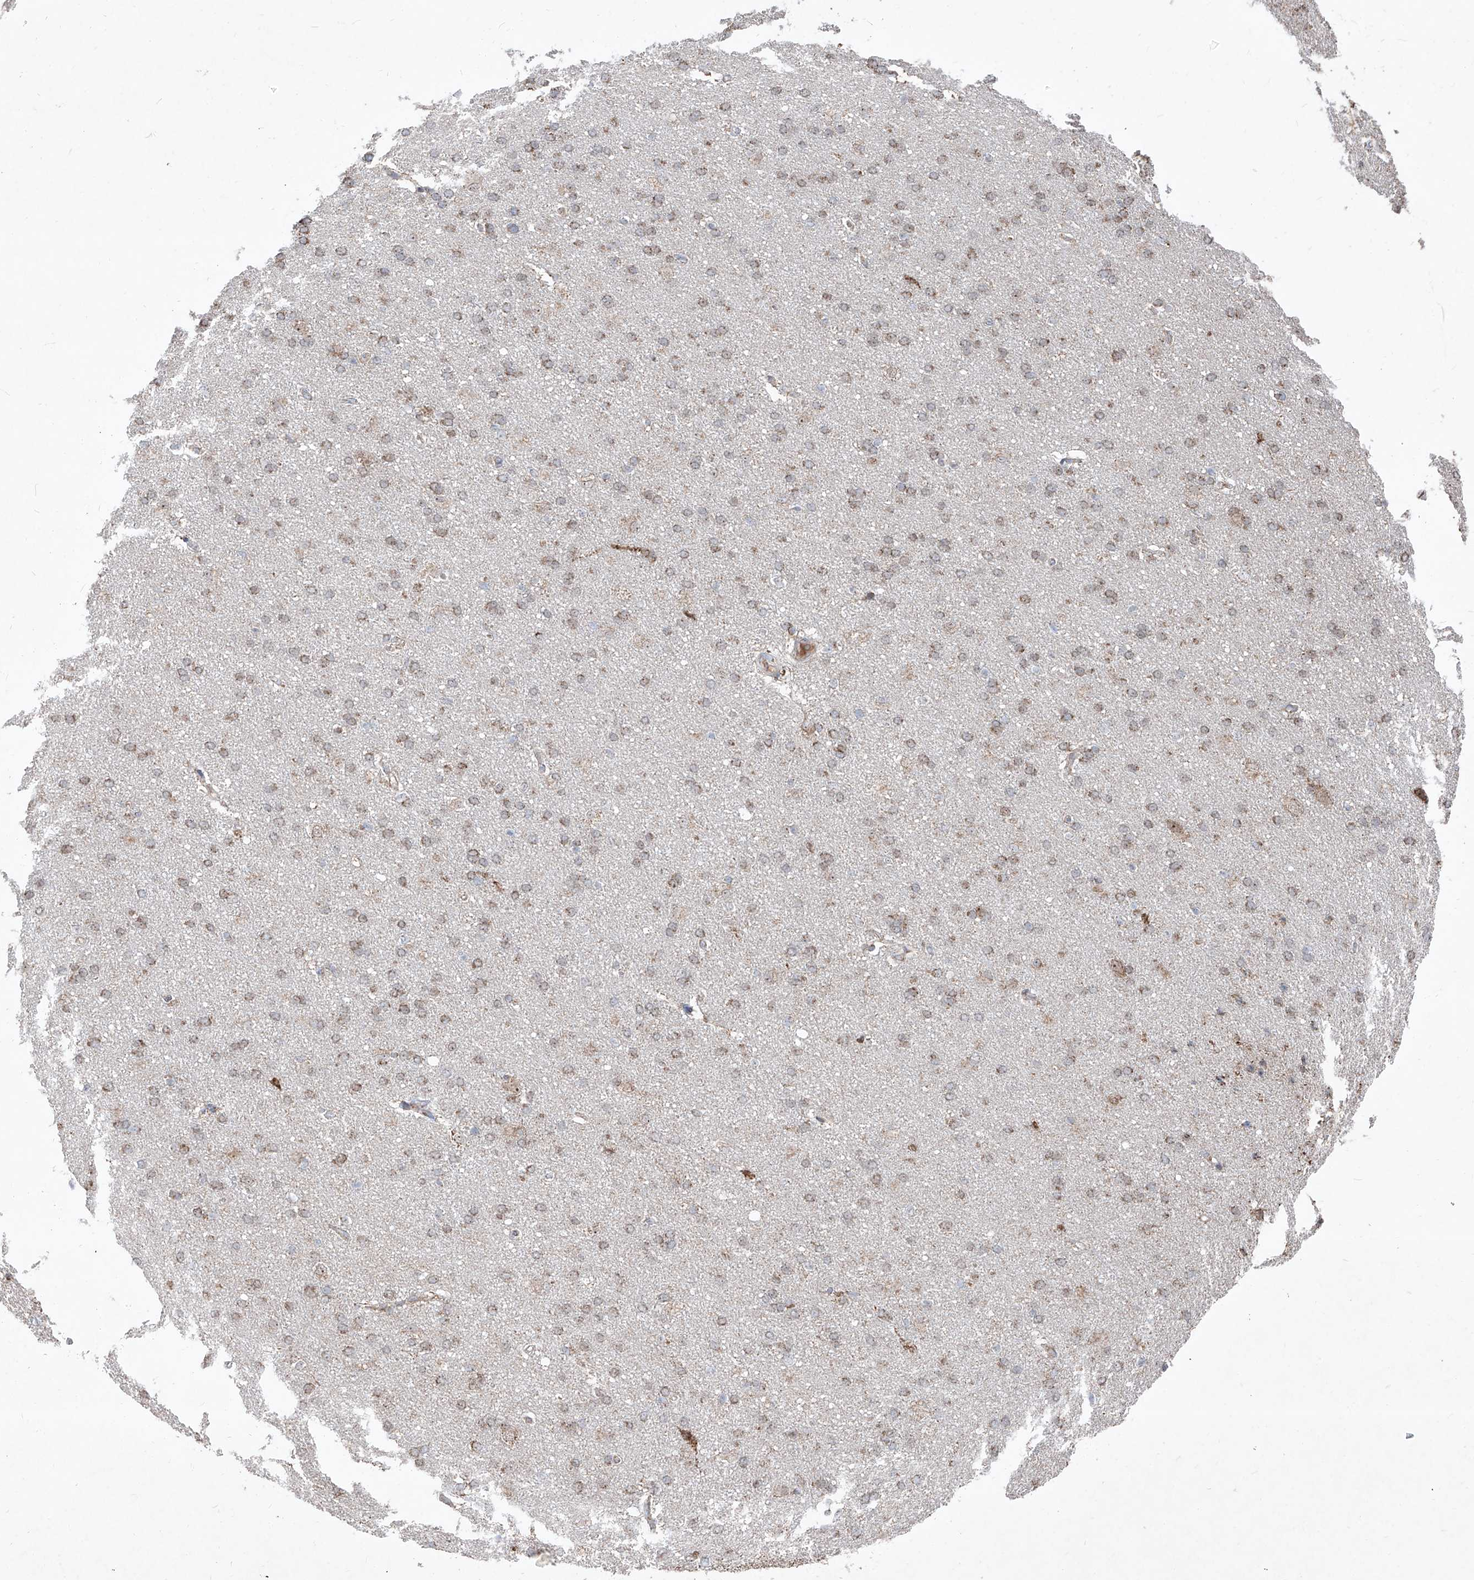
{"staining": {"intensity": "negative", "quantity": "none", "location": "none"}, "tissue": "cerebral cortex", "cell_type": "Endothelial cells", "image_type": "normal", "snomed": [{"axis": "morphology", "description": "Normal tissue, NOS"}, {"axis": "topography", "description": "Cerebral cortex"}], "caption": "Protein analysis of unremarkable cerebral cortex displays no significant staining in endothelial cells. (Stains: DAB IHC with hematoxylin counter stain, Microscopy: brightfield microscopy at high magnification).", "gene": "NDUFB3", "patient": {"sex": "male", "age": 62}}